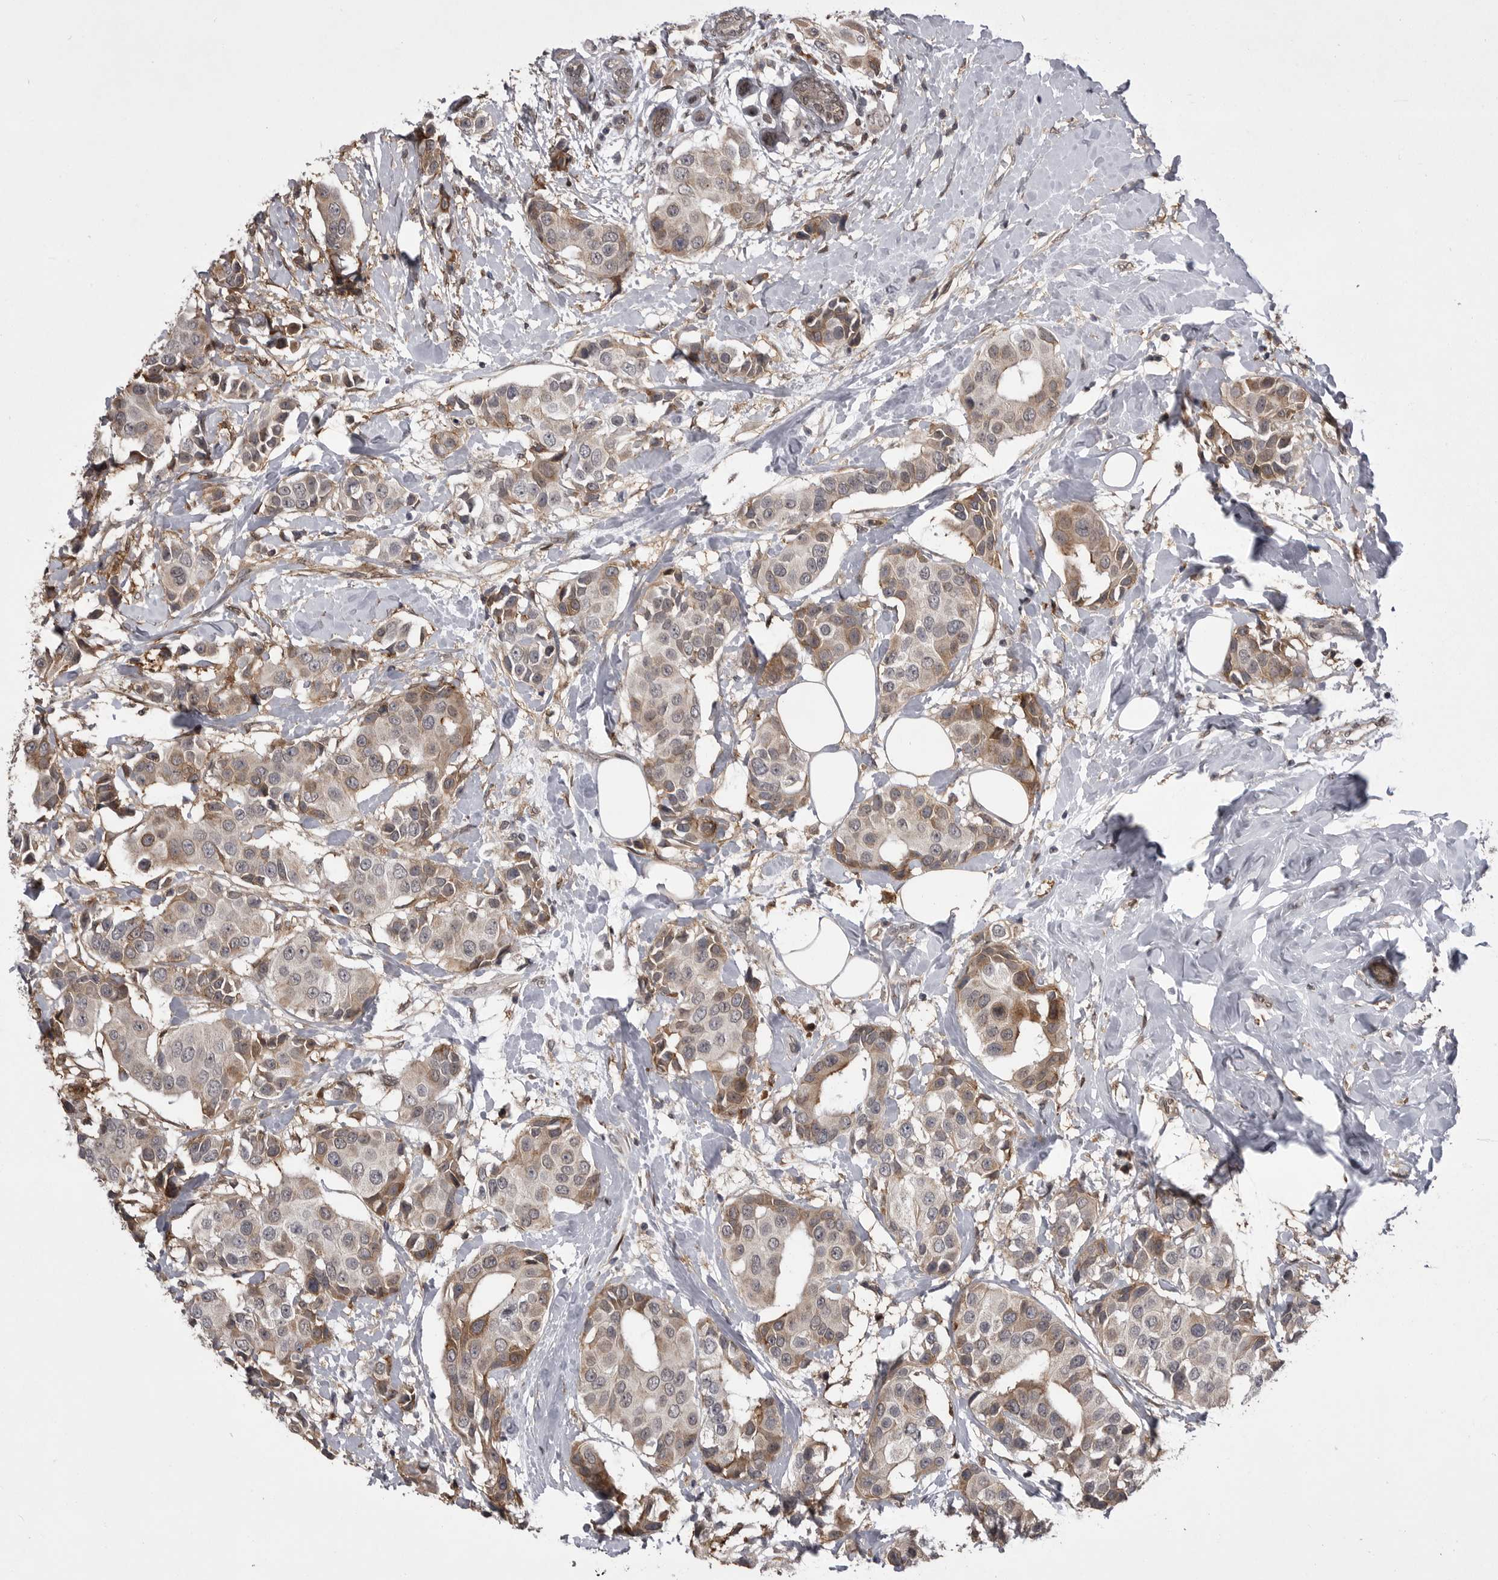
{"staining": {"intensity": "weak", "quantity": ">75%", "location": "cytoplasmic/membranous"}, "tissue": "breast cancer", "cell_type": "Tumor cells", "image_type": "cancer", "snomed": [{"axis": "morphology", "description": "Normal tissue, NOS"}, {"axis": "morphology", "description": "Duct carcinoma"}, {"axis": "topography", "description": "Breast"}], "caption": "Protein staining reveals weak cytoplasmic/membranous positivity in about >75% of tumor cells in infiltrating ductal carcinoma (breast).", "gene": "ABL1", "patient": {"sex": "female", "age": 39}}